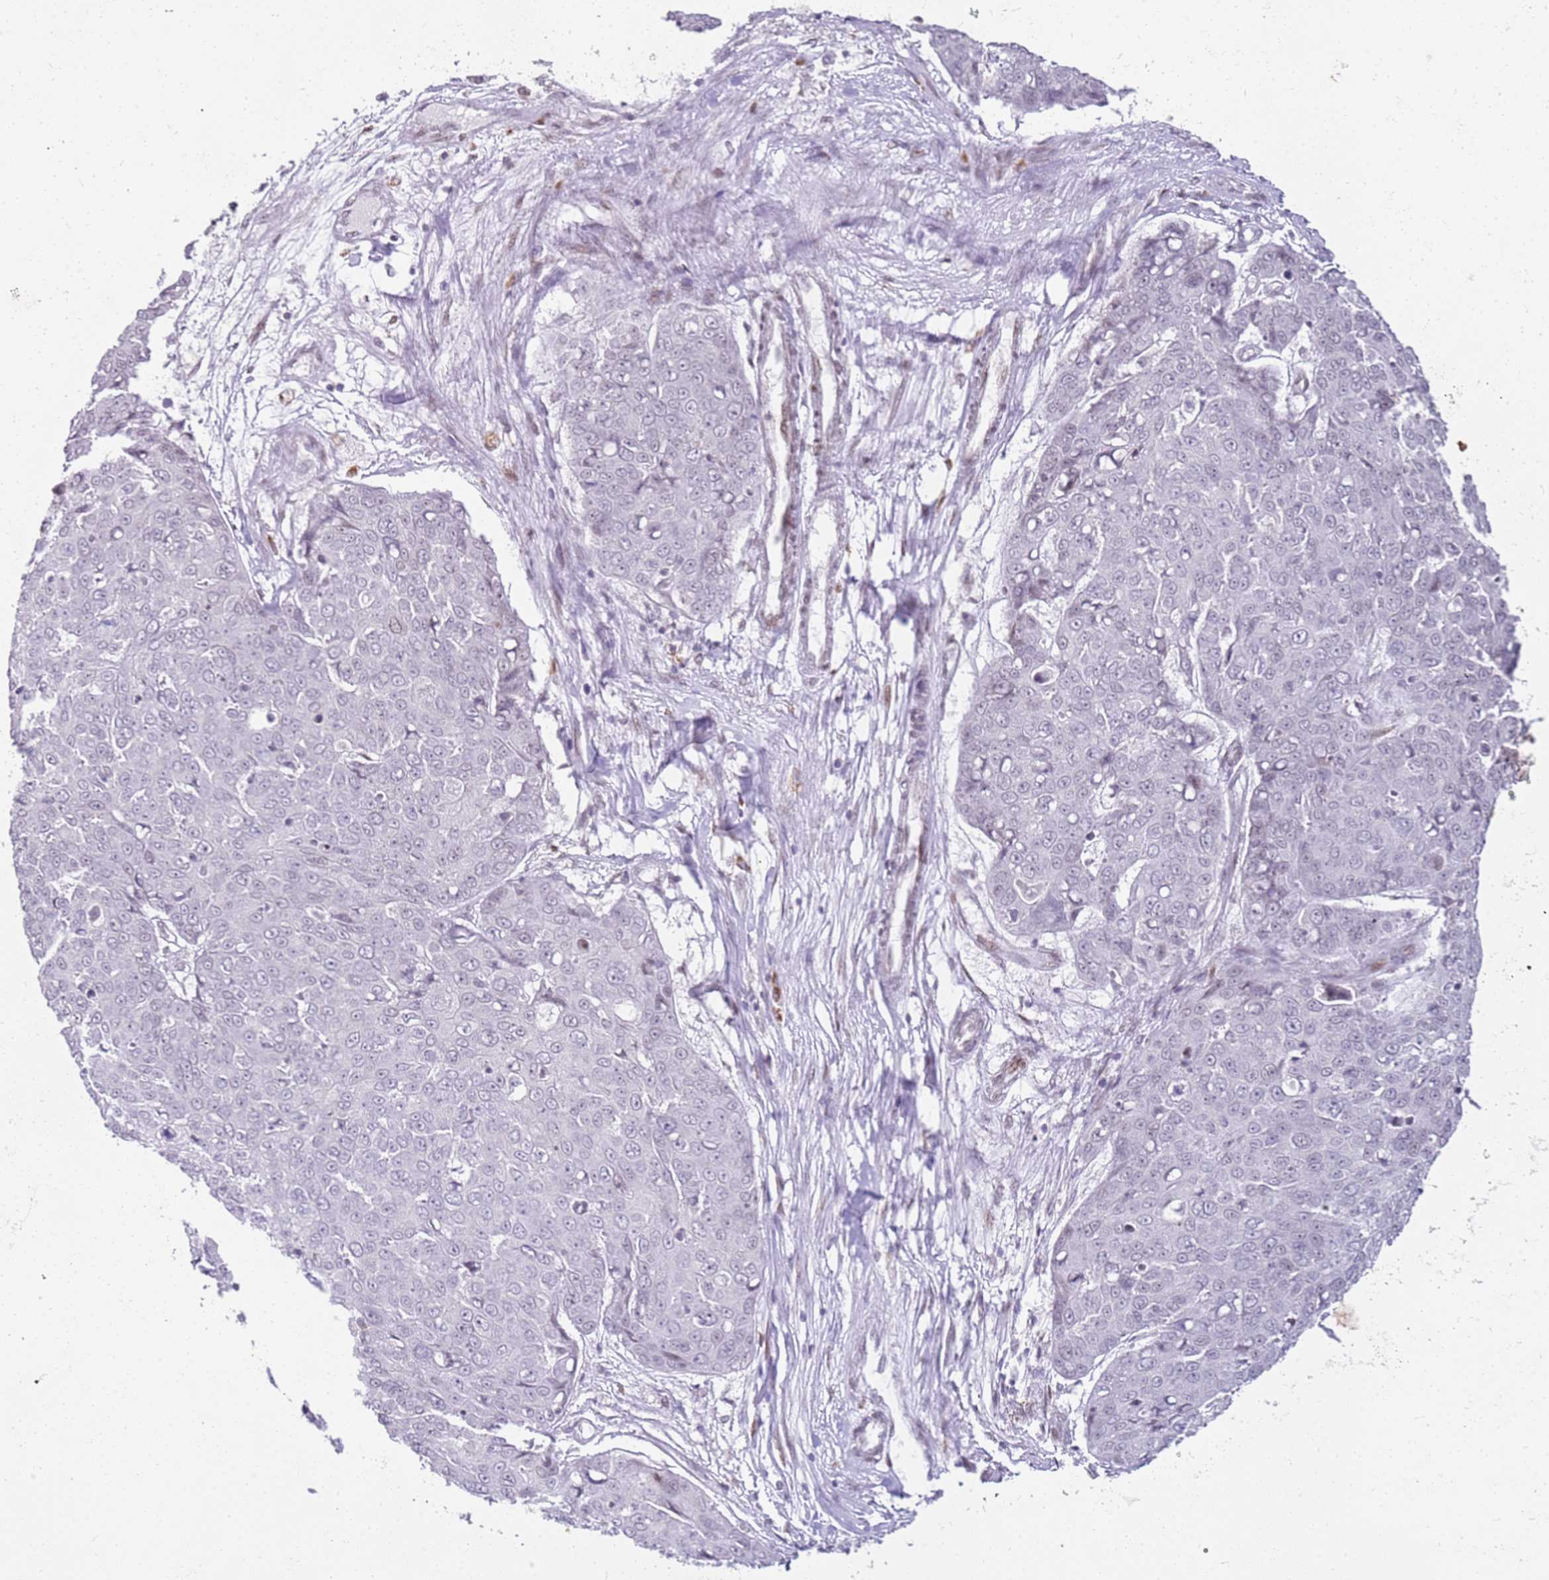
{"staining": {"intensity": "negative", "quantity": "none", "location": "none"}, "tissue": "skin cancer", "cell_type": "Tumor cells", "image_type": "cancer", "snomed": [{"axis": "morphology", "description": "Squamous cell carcinoma, NOS"}, {"axis": "topography", "description": "Skin"}], "caption": "A histopathology image of skin cancer (squamous cell carcinoma) stained for a protein reveals no brown staining in tumor cells. (Stains: DAB immunohistochemistry with hematoxylin counter stain, Microscopy: brightfield microscopy at high magnification).", "gene": "PHC2", "patient": {"sex": "male", "age": 71}}